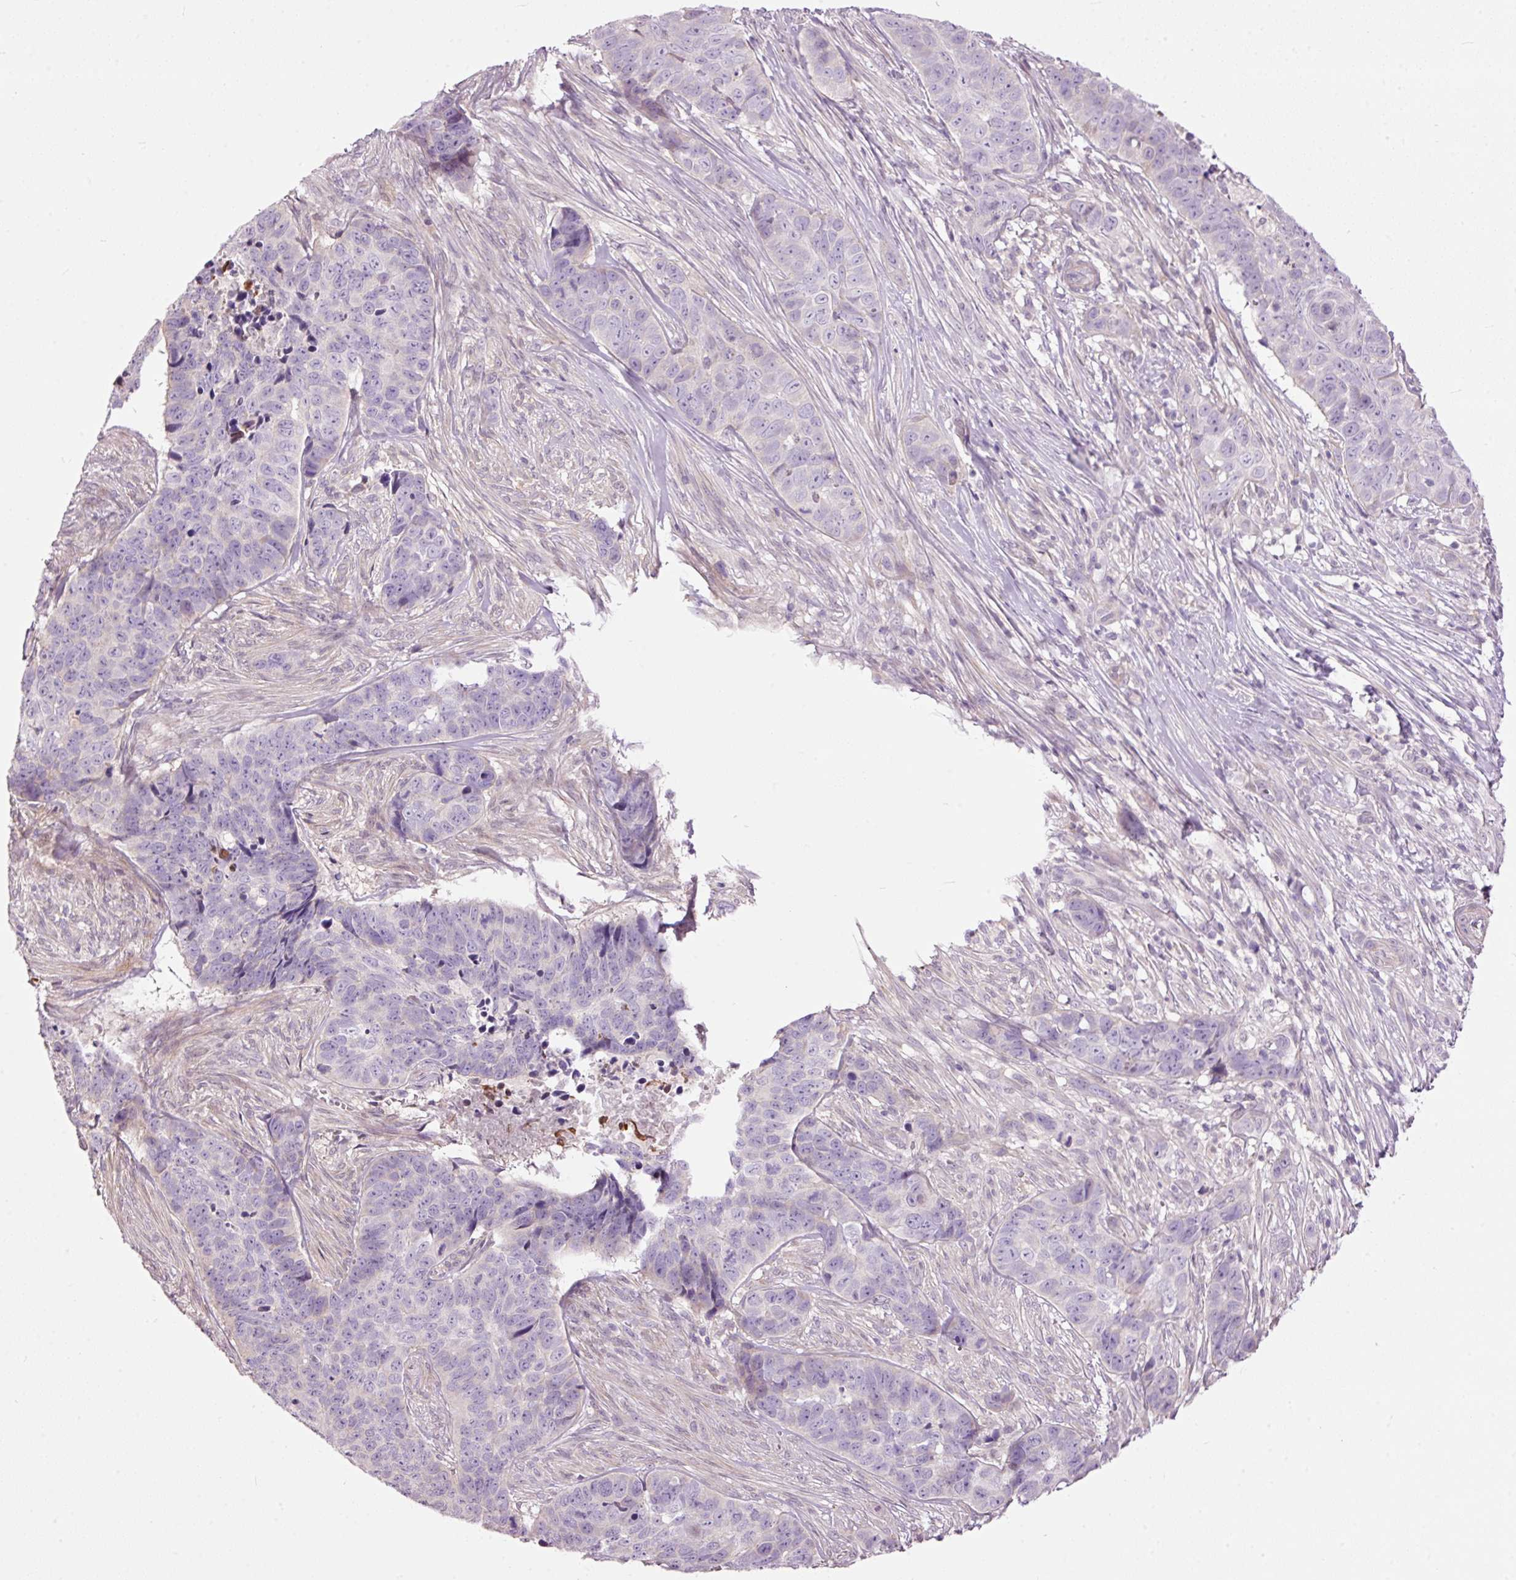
{"staining": {"intensity": "negative", "quantity": "none", "location": "none"}, "tissue": "skin cancer", "cell_type": "Tumor cells", "image_type": "cancer", "snomed": [{"axis": "morphology", "description": "Basal cell carcinoma"}, {"axis": "topography", "description": "Skin"}], "caption": "An image of human skin basal cell carcinoma is negative for staining in tumor cells. Brightfield microscopy of immunohistochemistry stained with DAB (brown) and hematoxylin (blue), captured at high magnification.", "gene": "FCRL4", "patient": {"sex": "female", "age": 82}}